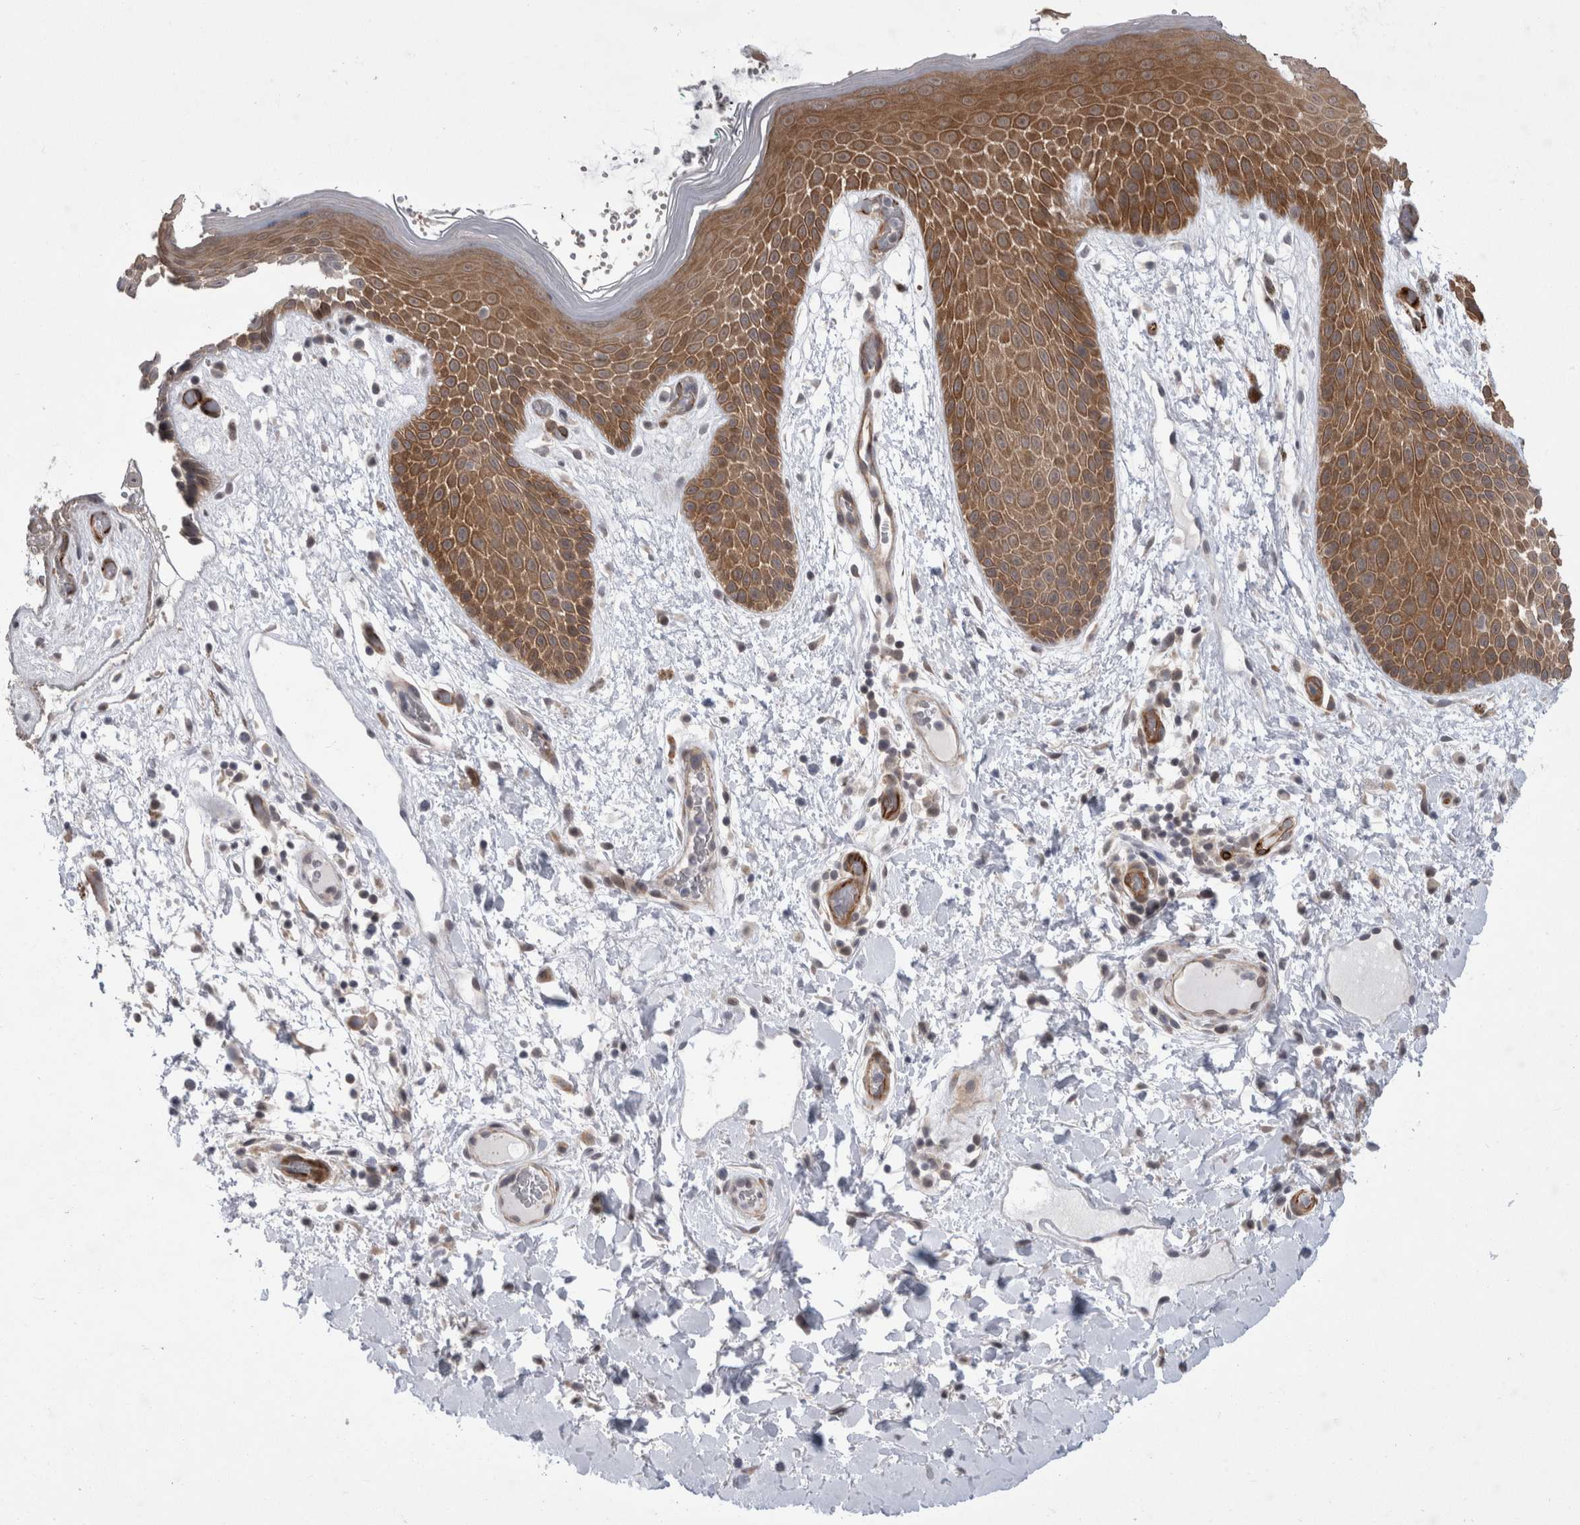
{"staining": {"intensity": "moderate", "quantity": ">75%", "location": "cytoplasmic/membranous"}, "tissue": "skin", "cell_type": "Epidermal cells", "image_type": "normal", "snomed": [{"axis": "morphology", "description": "Normal tissue, NOS"}, {"axis": "topography", "description": "Anal"}], "caption": "IHC image of normal skin stained for a protein (brown), which demonstrates medium levels of moderate cytoplasmic/membranous staining in about >75% of epidermal cells.", "gene": "FAM83H", "patient": {"sex": "male", "age": 74}}